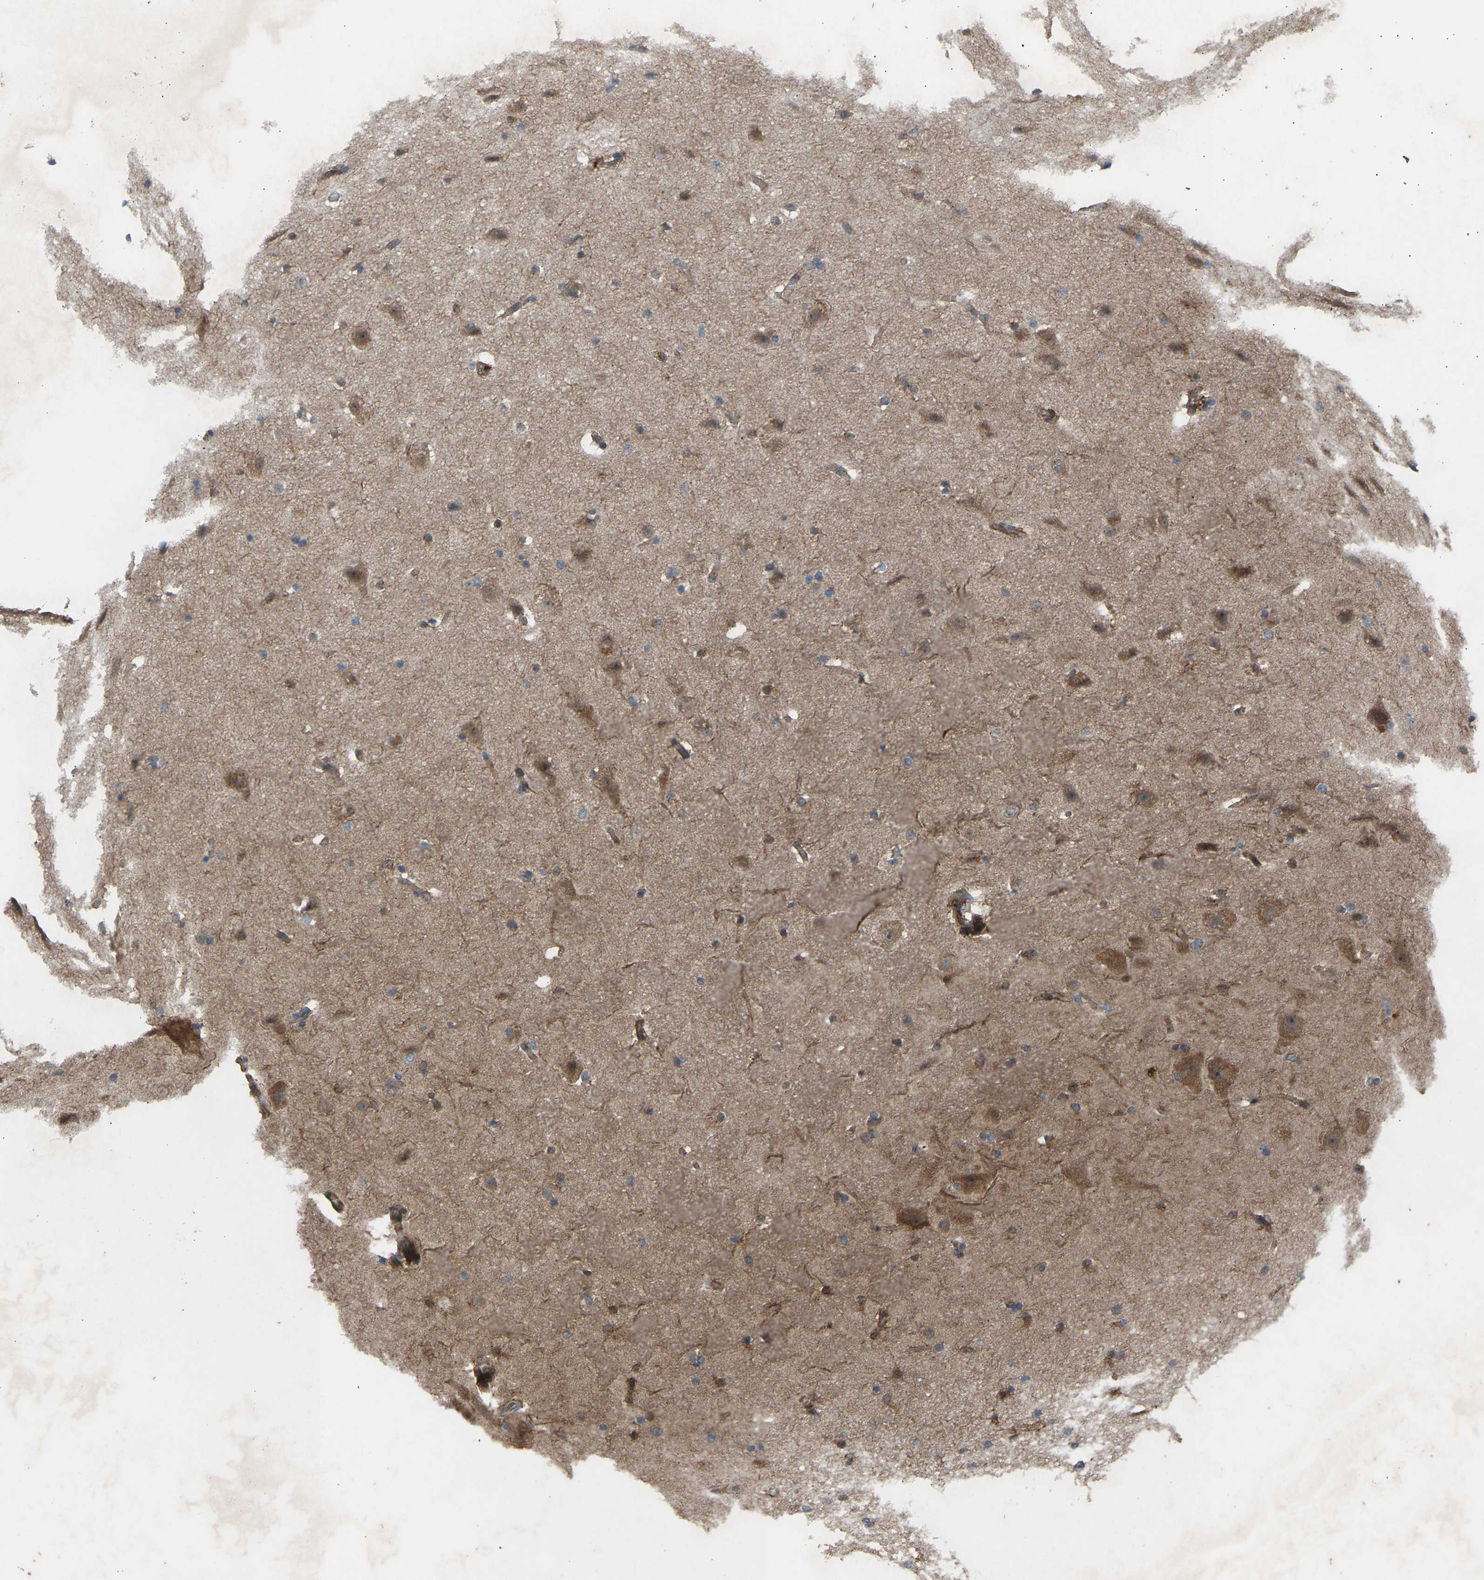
{"staining": {"intensity": "moderate", "quantity": ">75%", "location": "cytoplasmic/membranous"}, "tissue": "cerebral cortex", "cell_type": "Endothelial cells", "image_type": "normal", "snomed": [{"axis": "morphology", "description": "Normal tissue, NOS"}, {"axis": "topography", "description": "Cerebral cortex"}, {"axis": "topography", "description": "Hippocampus"}], "caption": "Endothelial cells demonstrate moderate cytoplasmic/membranous staining in approximately >75% of cells in normal cerebral cortex. Immunohistochemistry stains the protein in brown and the nuclei are stained blue.", "gene": "GAS2L1", "patient": {"sex": "female", "age": 19}}